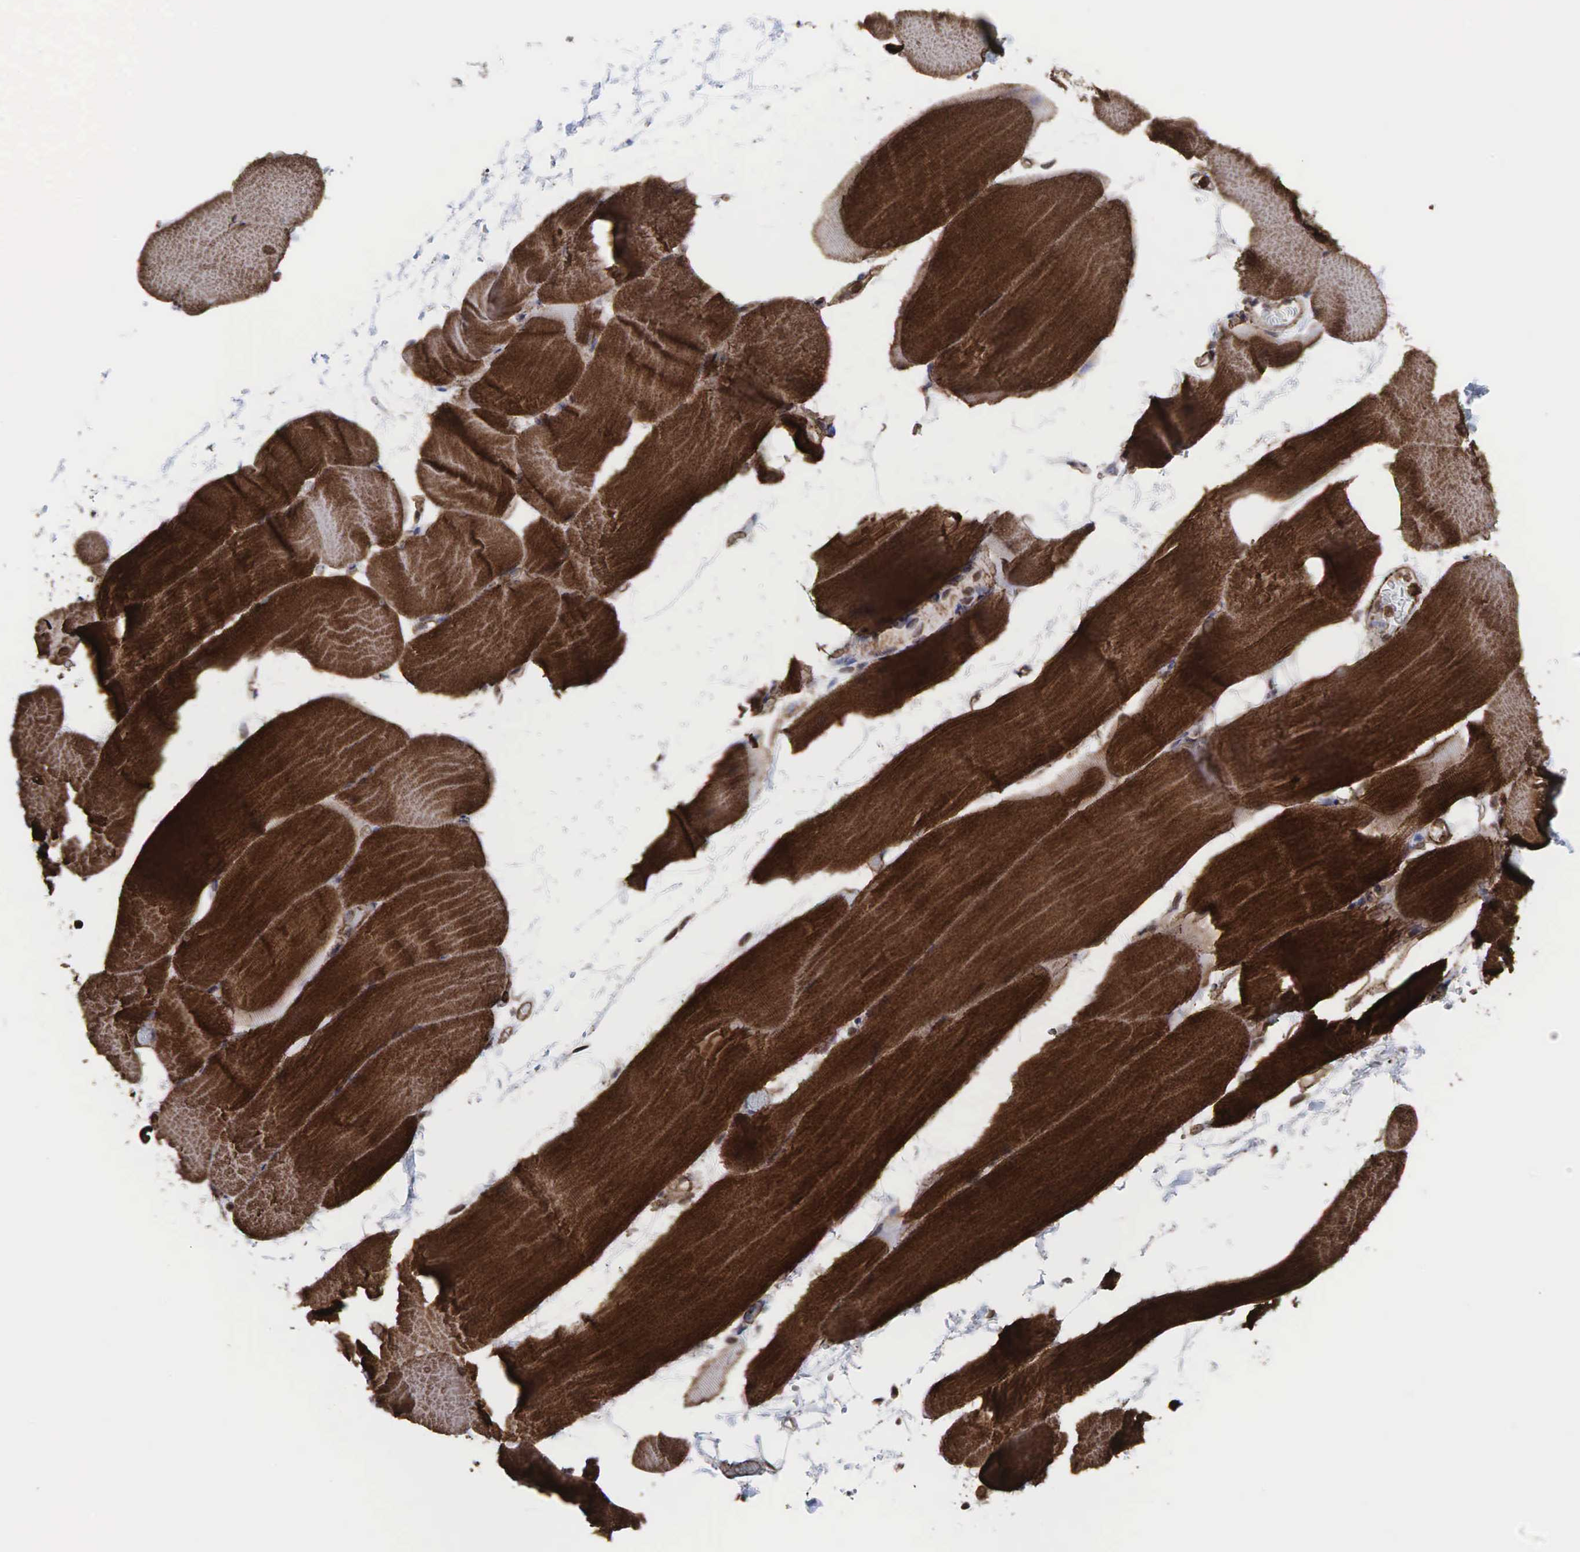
{"staining": {"intensity": "strong", "quantity": ">75%", "location": "cytoplasmic/membranous"}, "tissue": "skeletal muscle", "cell_type": "Myocytes", "image_type": "normal", "snomed": [{"axis": "morphology", "description": "Normal tissue, NOS"}, {"axis": "topography", "description": "Skeletal muscle"}, {"axis": "topography", "description": "Parathyroid gland"}], "caption": "A photomicrograph showing strong cytoplasmic/membranous expression in about >75% of myocytes in unremarkable skeletal muscle, as visualized by brown immunohistochemical staining.", "gene": "GPRASP1", "patient": {"sex": "female", "age": 37}}